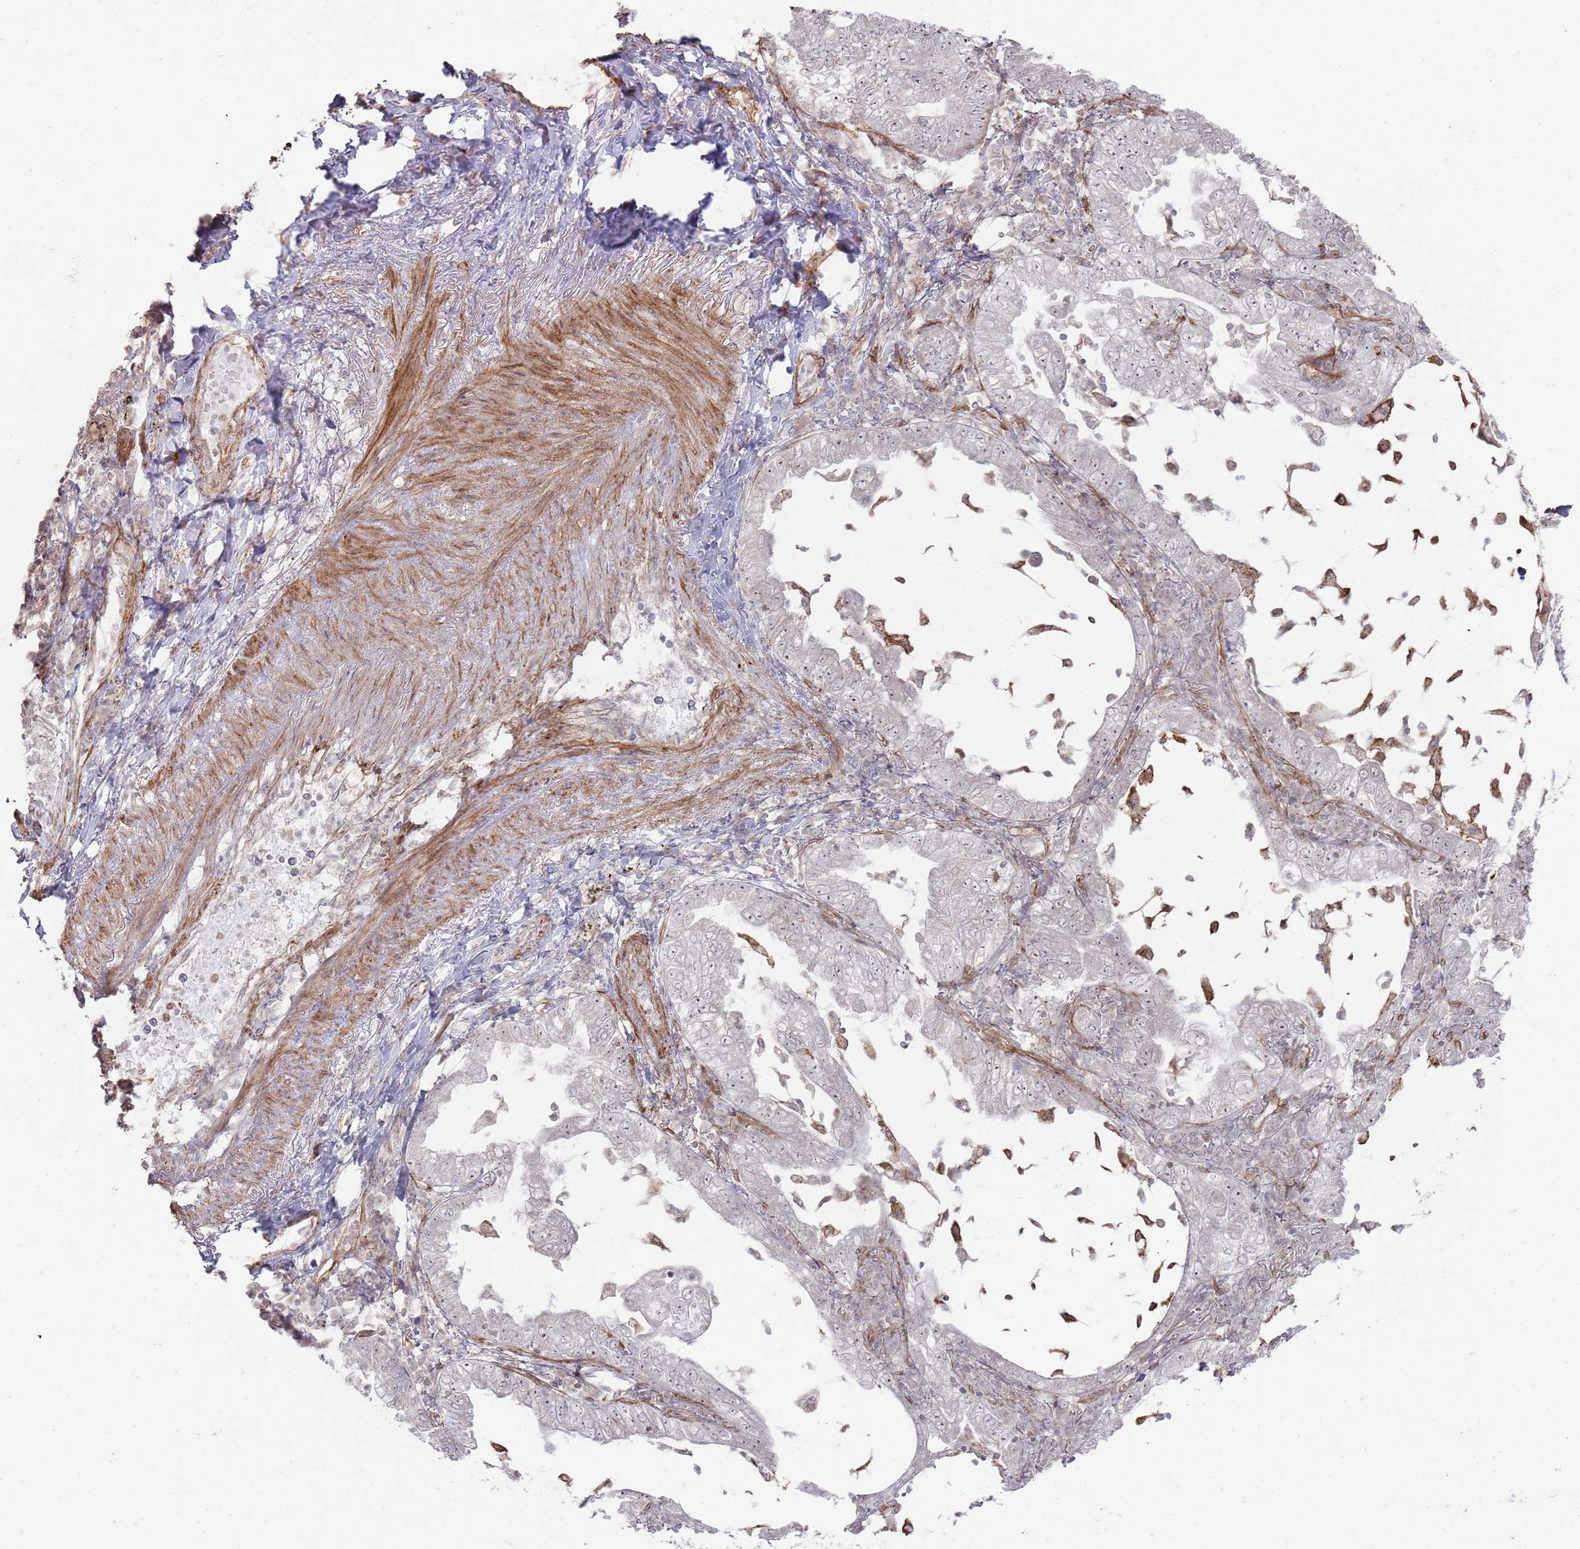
{"staining": {"intensity": "weak", "quantity": "25%-75%", "location": "nuclear"}, "tissue": "lung cancer", "cell_type": "Tumor cells", "image_type": "cancer", "snomed": [{"axis": "morphology", "description": "Adenocarcinoma, NOS"}, {"axis": "topography", "description": "Lung"}], "caption": "Lung cancer (adenocarcinoma) stained with immunohistochemistry (IHC) exhibits weak nuclear staining in approximately 25%-75% of tumor cells. The staining is performed using DAB (3,3'-diaminobenzidine) brown chromogen to label protein expression. The nuclei are counter-stained blue using hematoxylin.", "gene": "PHF21A", "patient": {"sex": "female", "age": 73}}